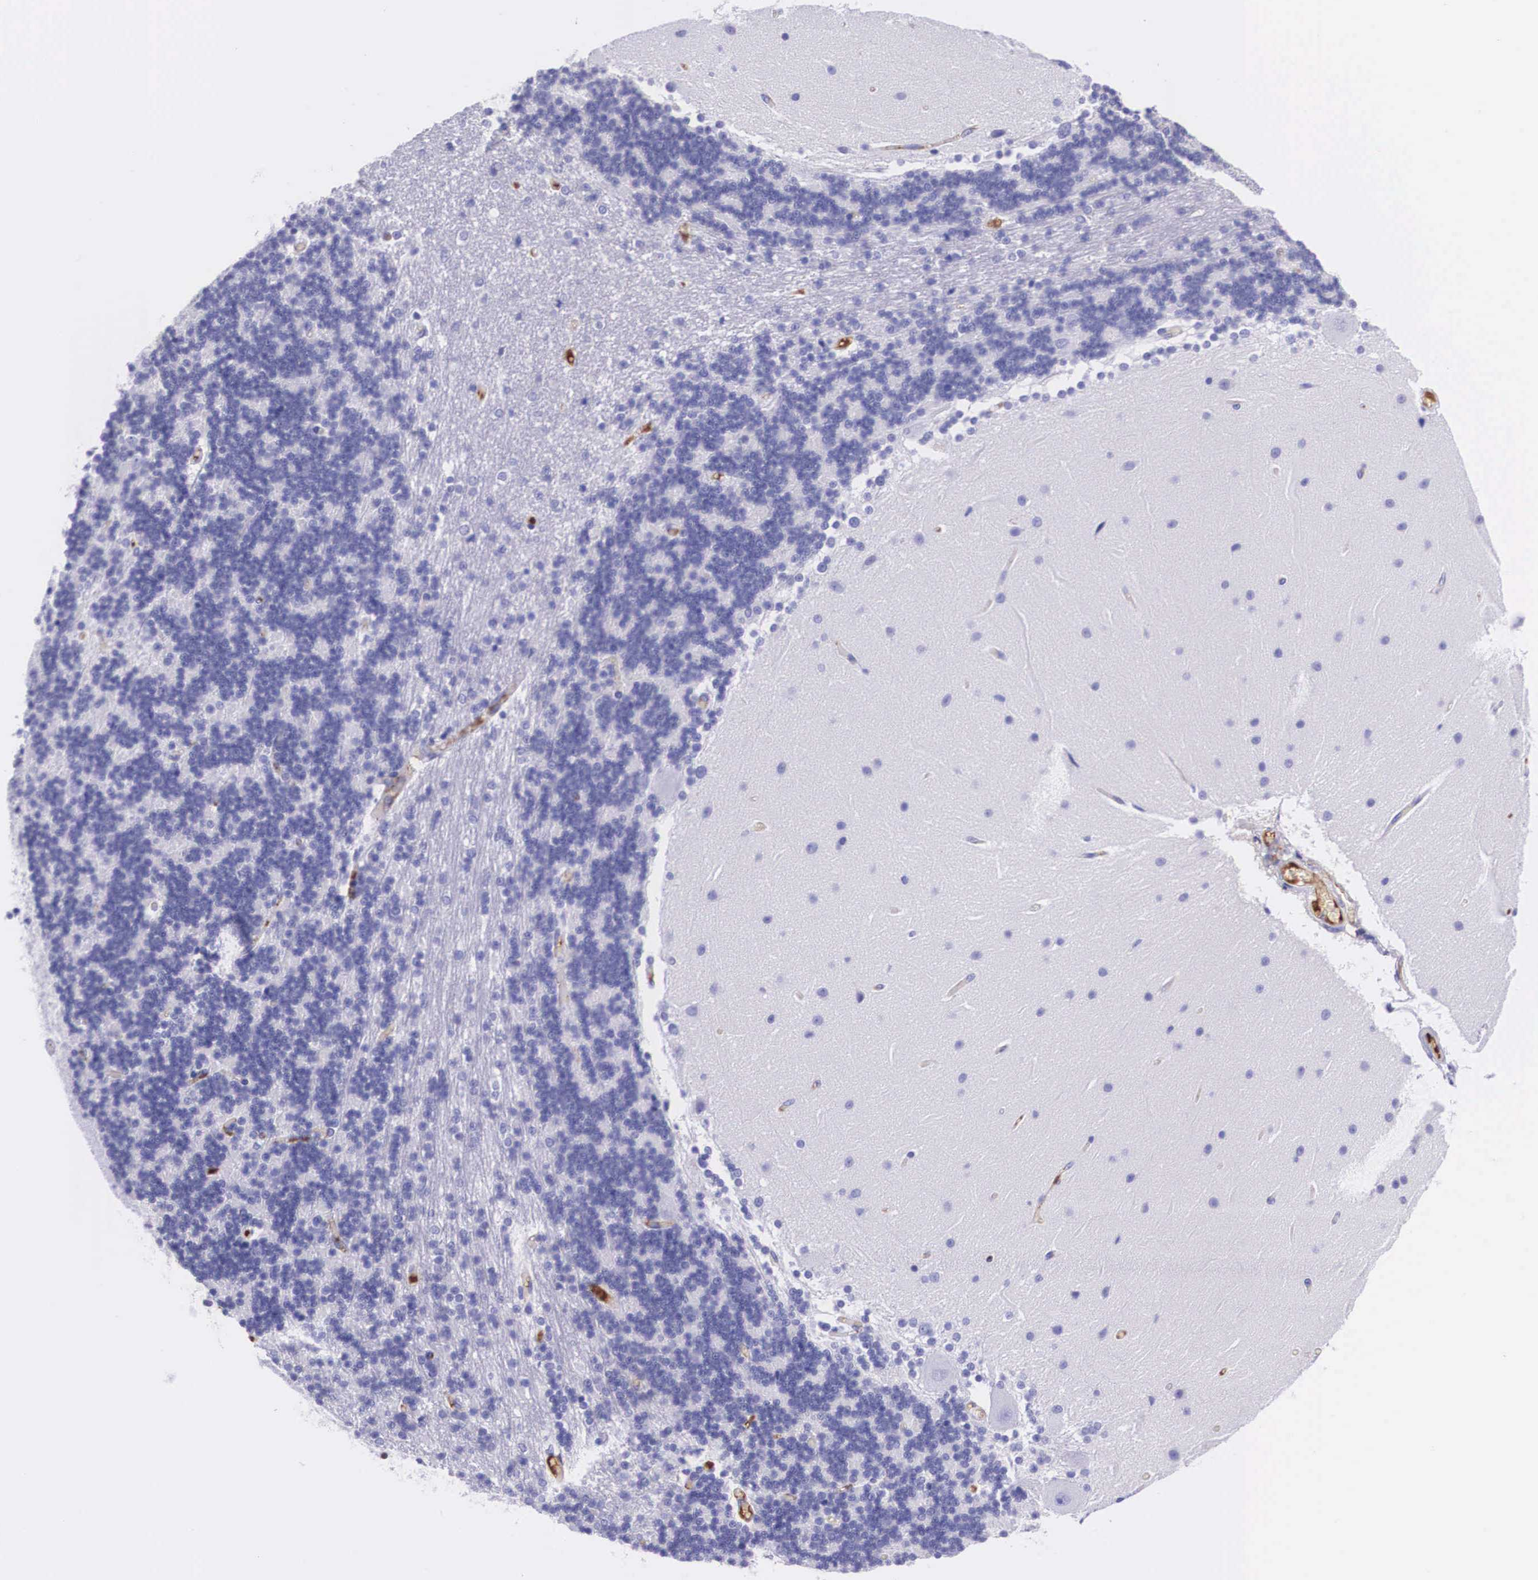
{"staining": {"intensity": "negative", "quantity": "none", "location": "none"}, "tissue": "cerebellum", "cell_type": "Cells in granular layer", "image_type": "normal", "snomed": [{"axis": "morphology", "description": "Normal tissue, NOS"}, {"axis": "topography", "description": "Cerebellum"}], "caption": "Immunohistochemistry (IHC) photomicrograph of normal cerebellum: human cerebellum stained with DAB (3,3'-diaminobenzidine) reveals no significant protein expression in cells in granular layer. The staining was performed using DAB (3,3'-diaminobenzidine) to visualize the protein expression in brown, while the nuclei were stained in blue with hematoxylin (Magnification: 20x).", "gene": "PLG", "patient": {"sex": "female", "age": 54}}